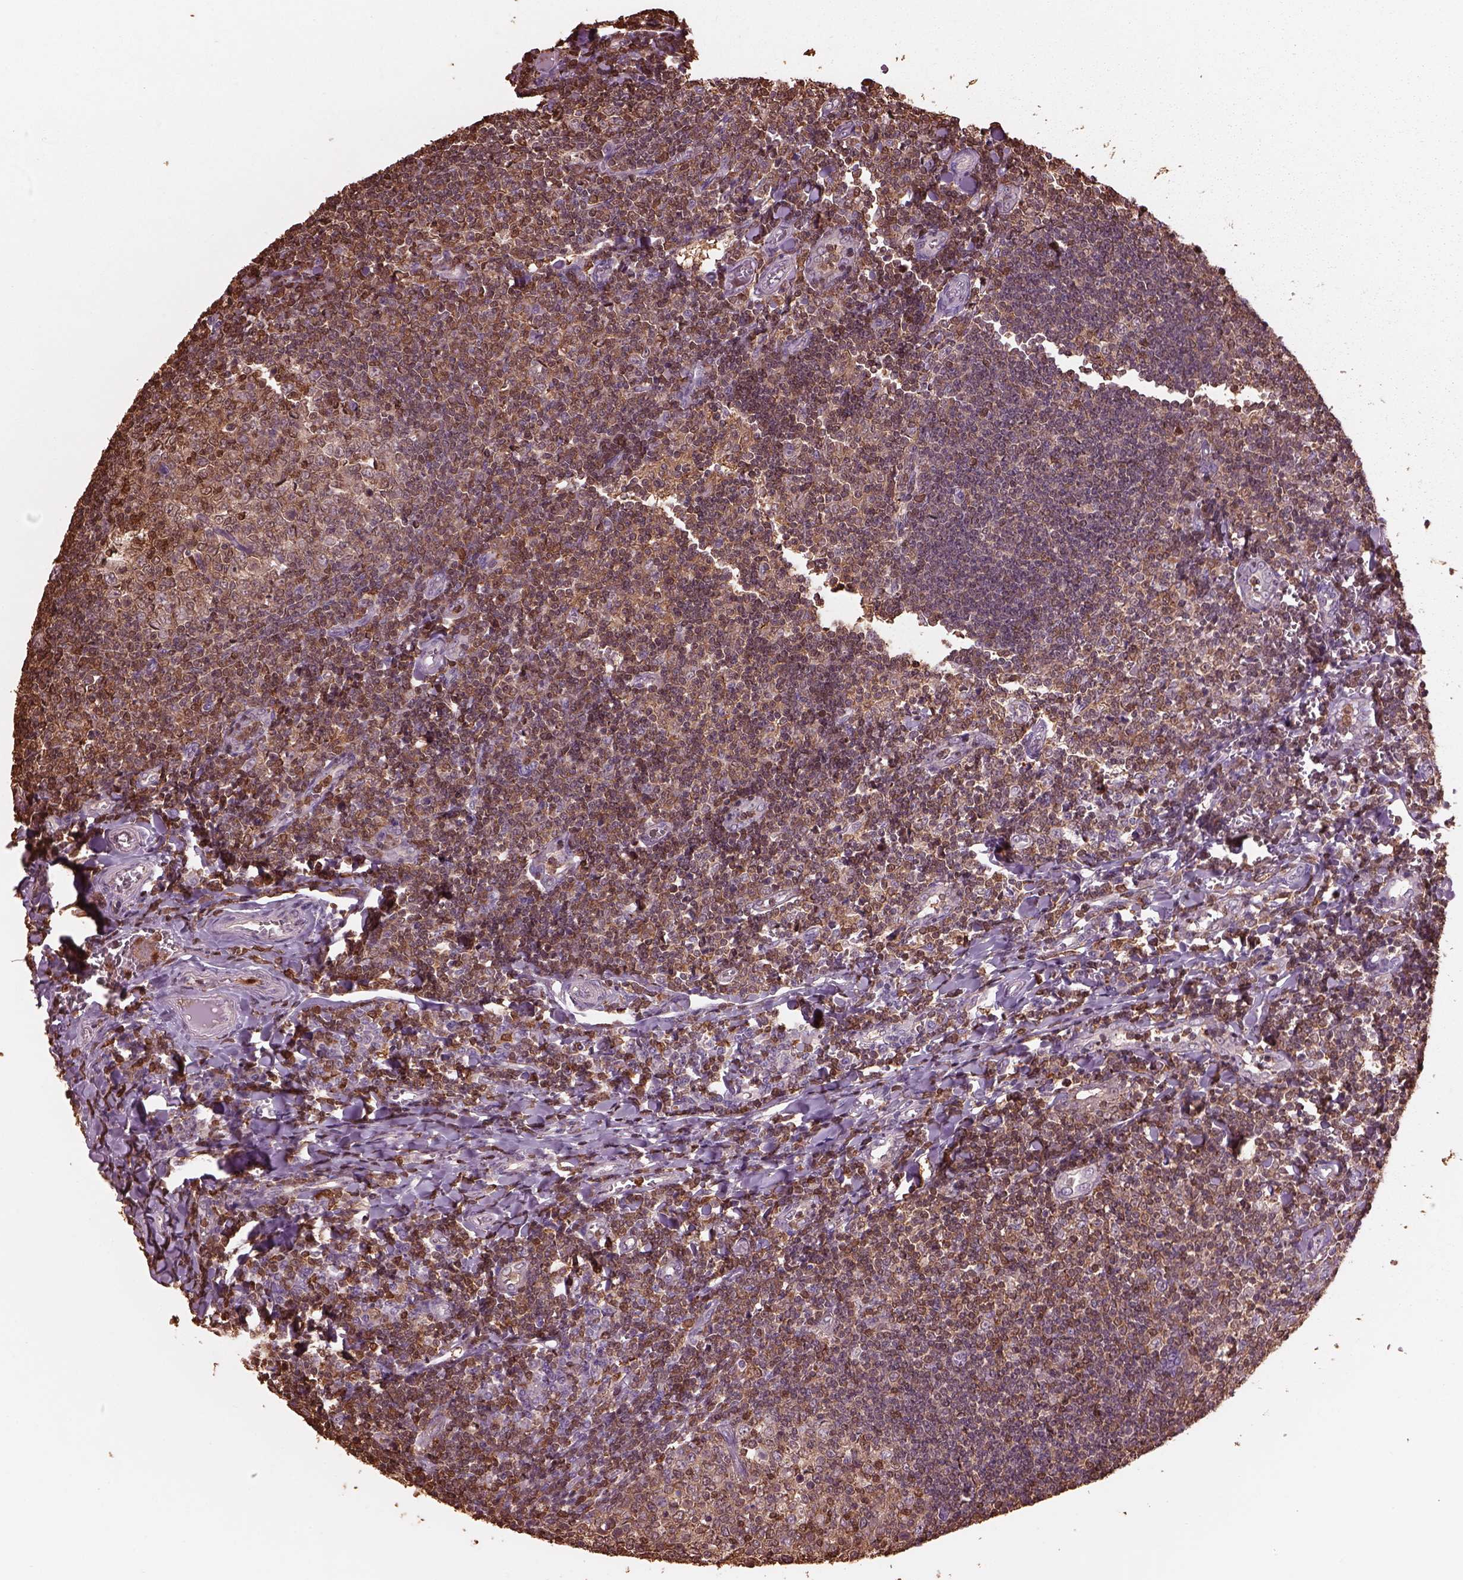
{"staining": {"intensity": "weak", "quantity": ">75%", "location": "cytoplasmic/membranous"}, "tissue": "tonsil", "cell_type": "Germinal center cells", "image_type": "normal", "snomed": [{"axis": "morphology", "description": "Normal tissue, NOS"}, {"axis": "topography", "description": "Tonsil"}], "caption": "Immunohistochemical staining of benign tonsil exhibits >75% levels of weak cytoplasmic/membranous protein expression in approximately >75% of germinal center cells. The staining was performed using DAB (3,3'-diaminobenzidine), with brown indicating positive protein expression. Nuclei are stained blue with hematoxylin.", "gene": "IL31RA", "patient": {"sex": "female", "age": 12}}